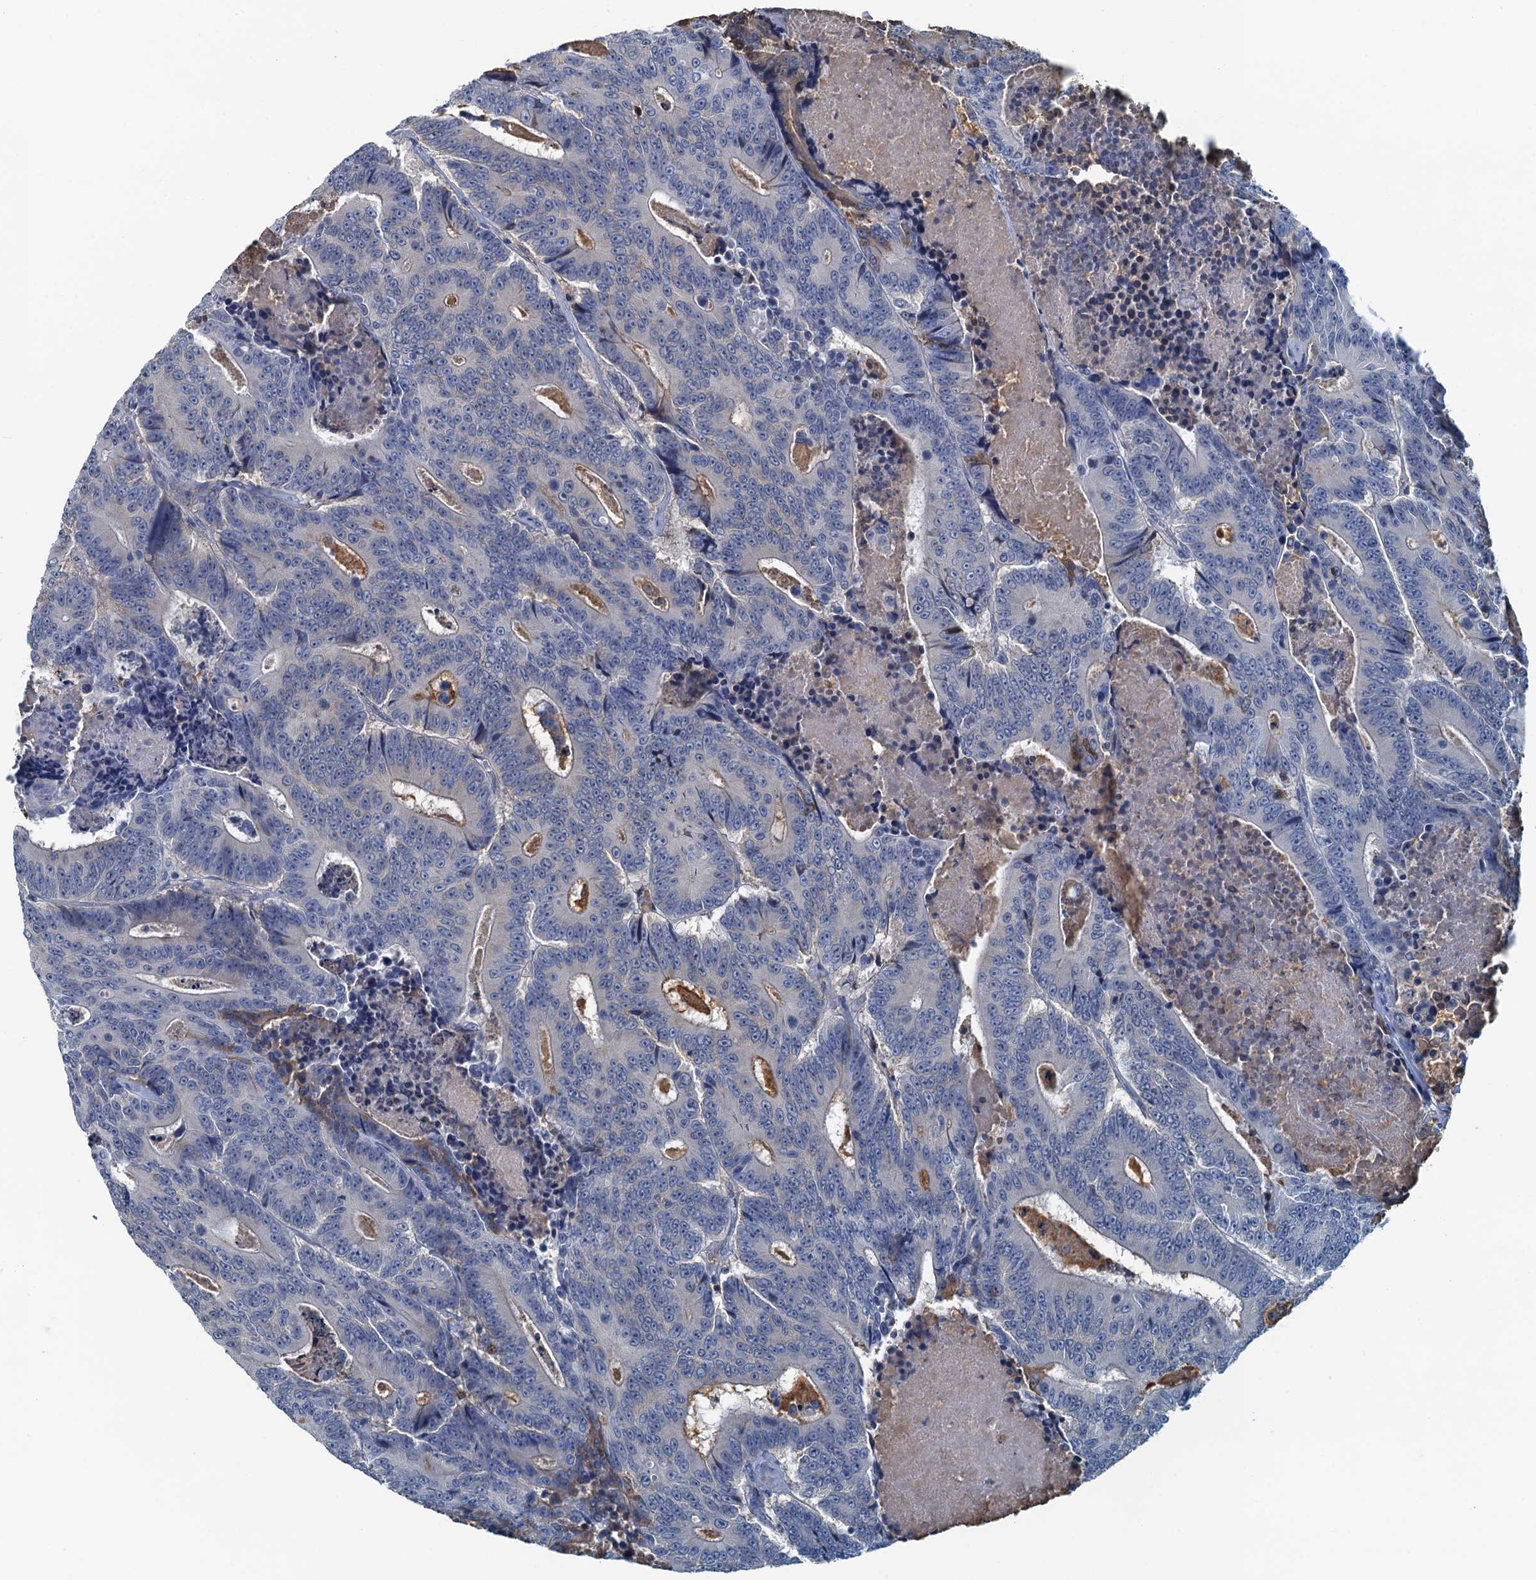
{"staining": {"intensity": "negative", "quantity": "none", "location": "none"}, "tissue": "colorectal cancer", "cell_type": "Tumor cells", "image_type": "cancer", "snomed": [{"axis": "morphology", "description": "Adenocarcinoma, NOS"}, {"axis": "topography", "description": "Colon"}], "caption": "Immunohistochemistry micrograph of neoplastic tissue: human colorectal adenocarcinoma stained with DAB (3,3'-diaminobenzidine) shows no significant protein expression in tumor cells. (Immunohistochemistry, brightfield microscopy, high magnification).", "gene": "LSM14B", "patient": {"sex": "male", "age": 83}}